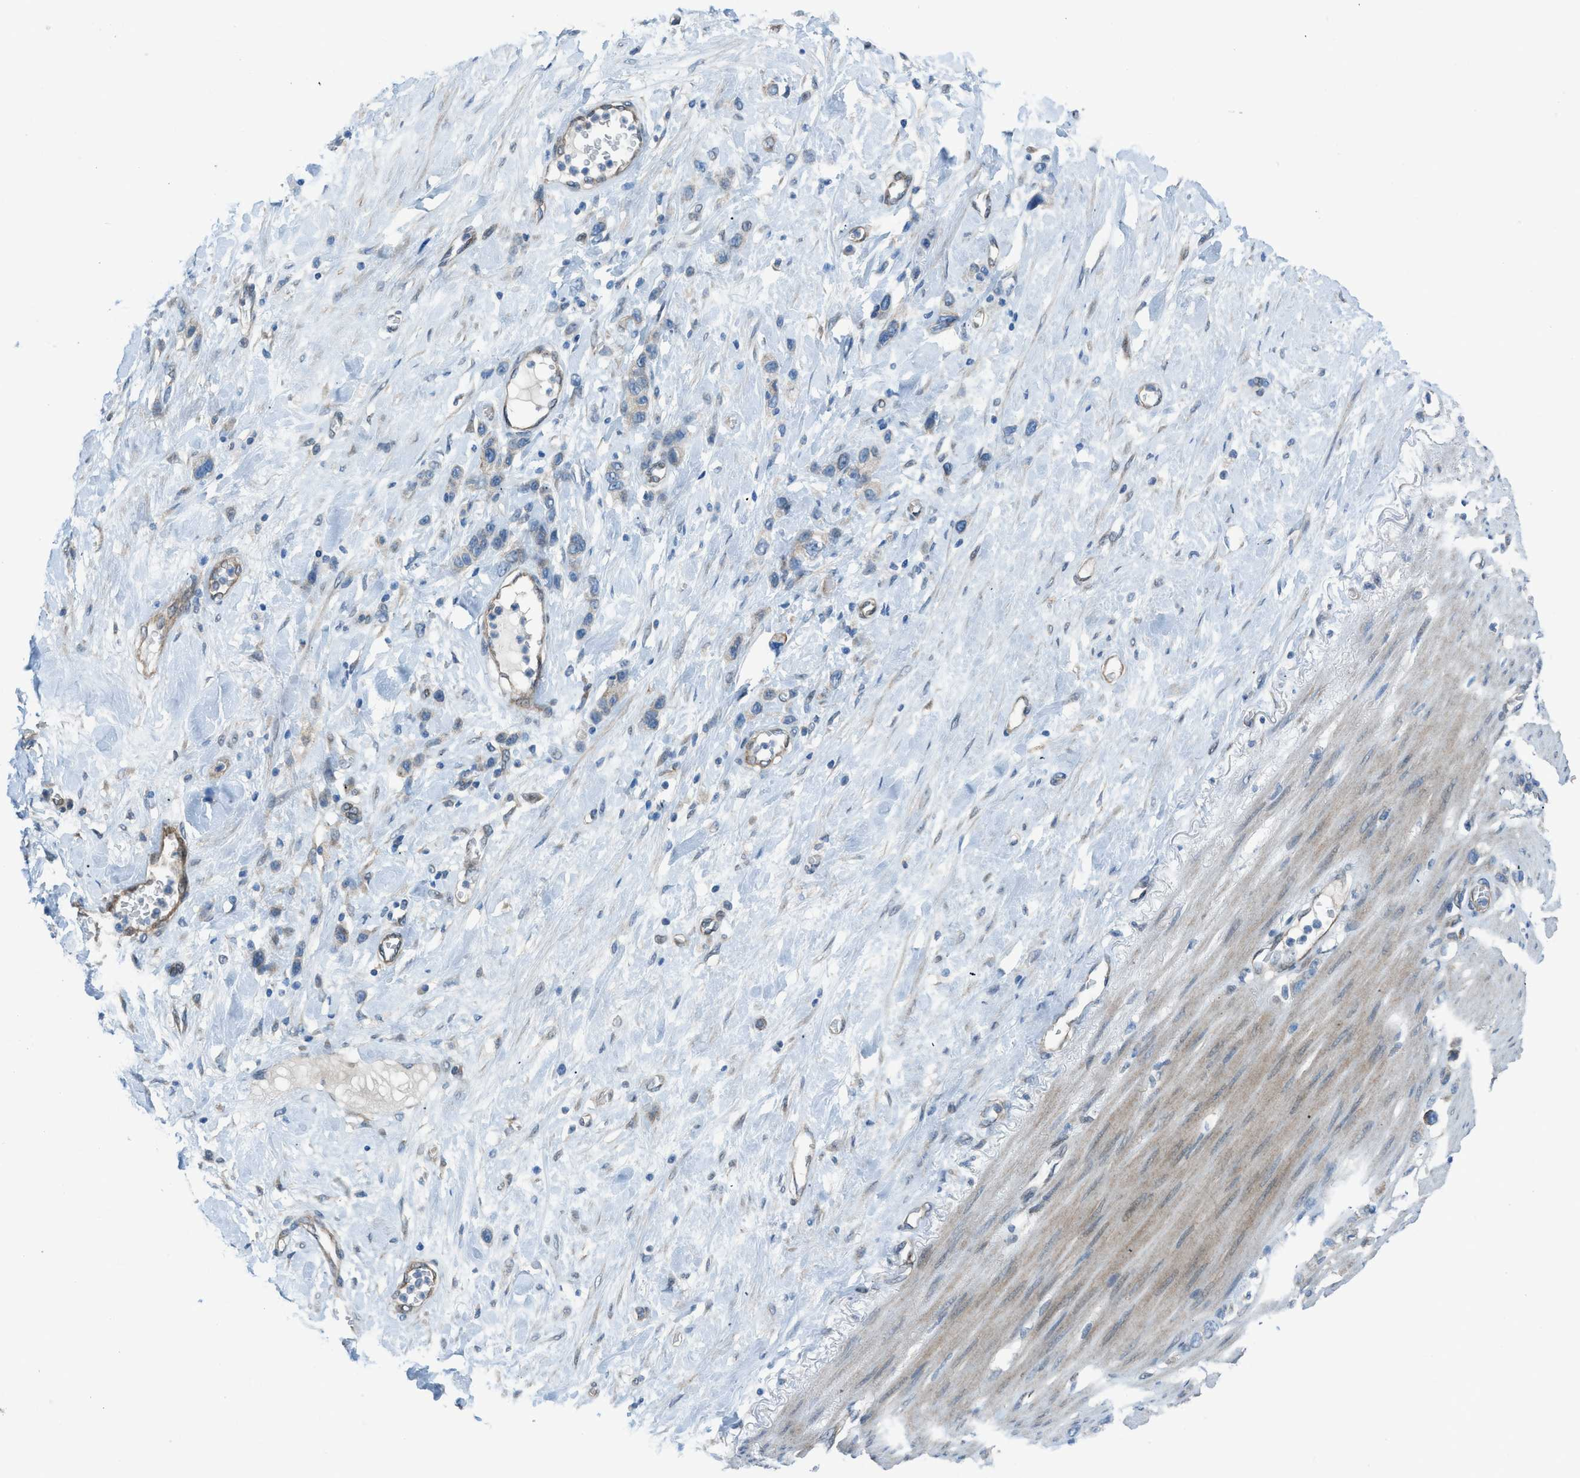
{"staining": {"intensity": "weak", "quantity": "<25%", "location": "cytoplasmic/membranous"}, "tissue": "stomach cancer", "cell_type": "Tumor cells", "image_type": "cancer", "snomed": [{"axis": "morphology", "description": "Adenocarcinoma, NOS"}, {"axis": "morphology", "description": "Adenocarcinoma, High grade"}, {"axis": "topography", "description": "Stomach, upper"}, {"axis": "topography", "description": "Stomach, lower"}], "caption": "Tumor cells are negative for brown protein staining in adenocarcinoma (stomach).", "gene": "PRKN", "patient": {"sex": "female", "age": 65}}